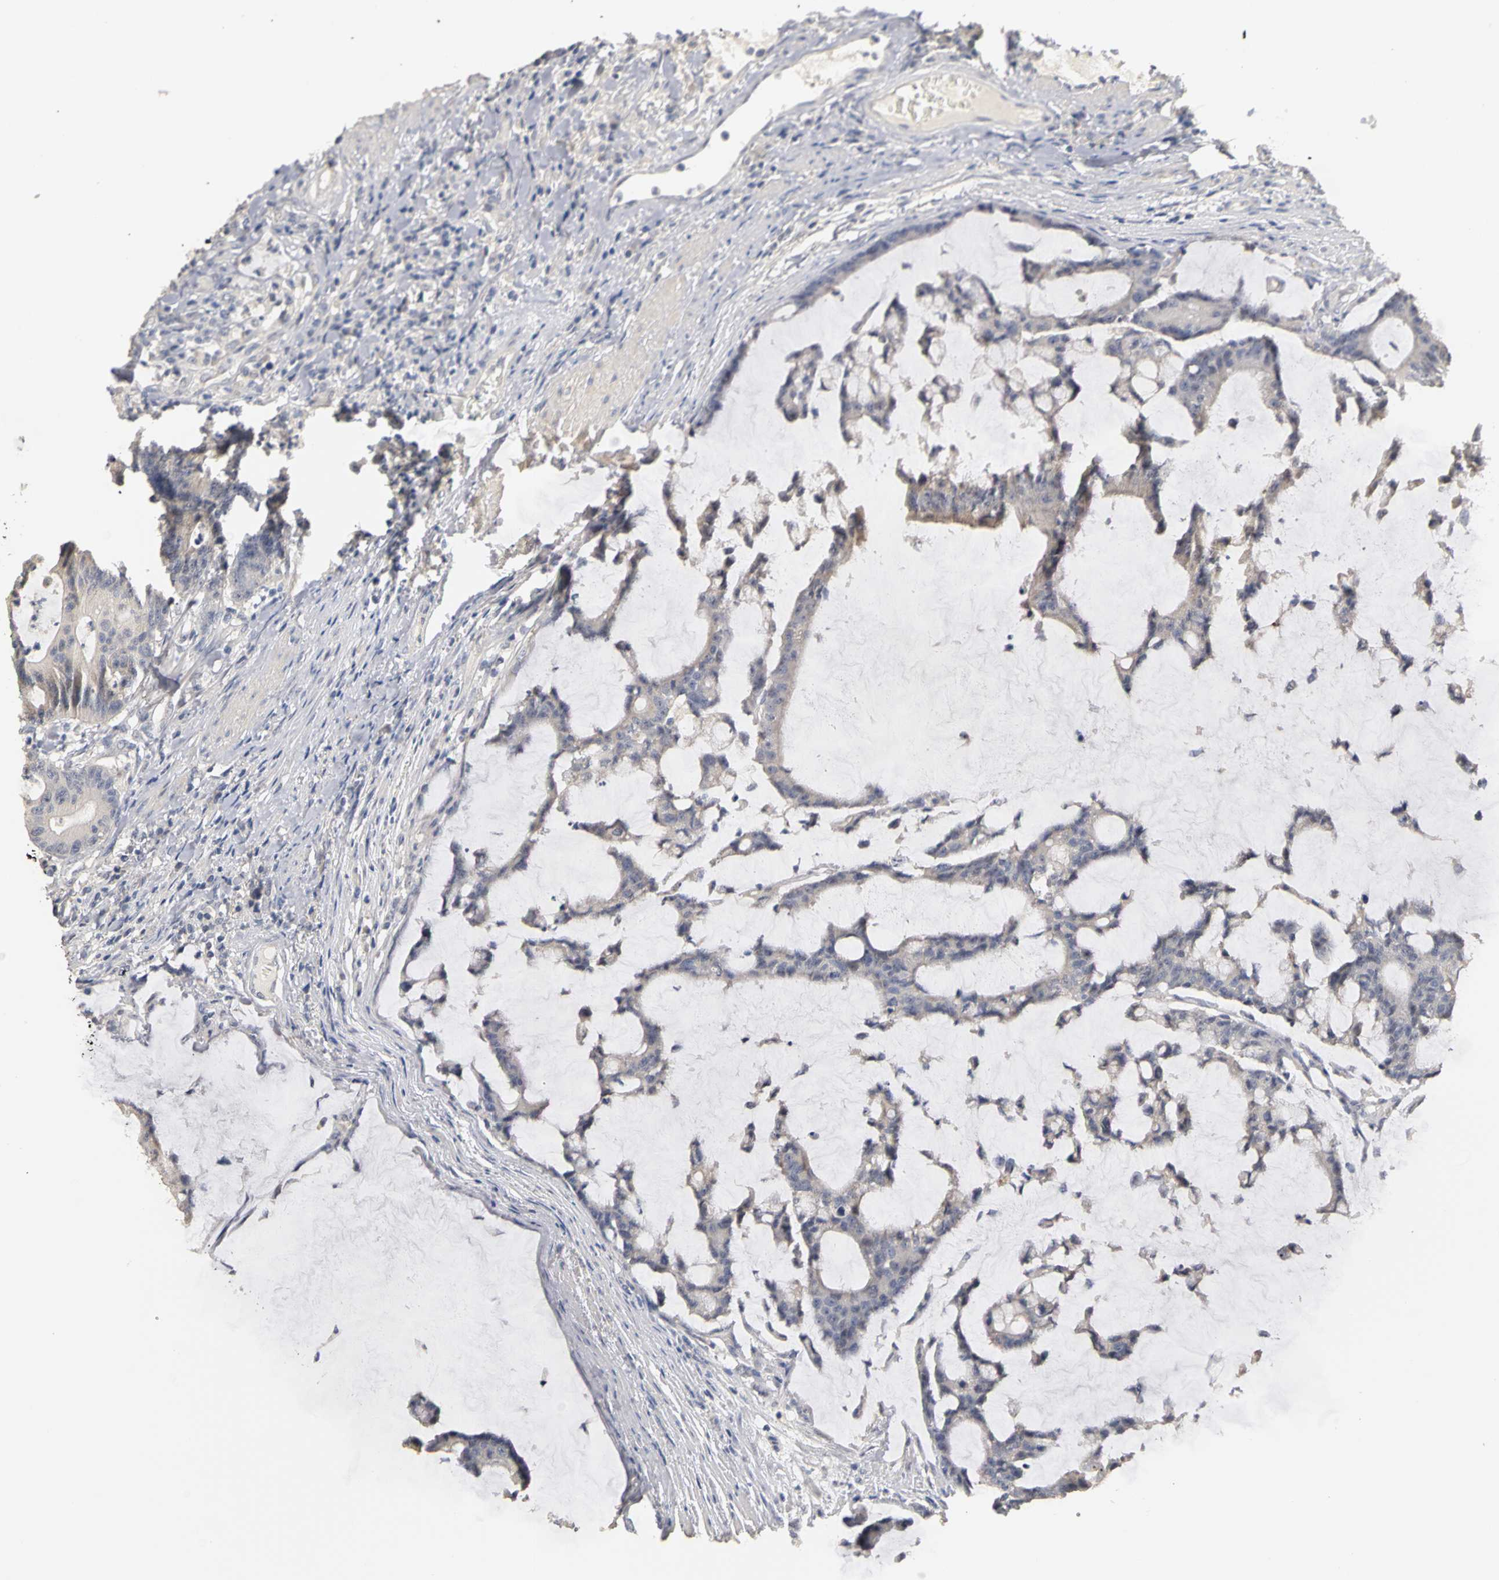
{"staining": {"intensity": "negative", "quantity": "none", "location": "none"}, "tissue": "colorectal cancer", "cell_type": "Tumor cells", "image_type": "cancer", "snomed": [{"axis": "morphology", "description": "Adenocarcinoma, NOS"}, {"axis": "topography", "description": "Colon"}], "caption": "Immunohistochemistry (IHC) photomicrograph of neoplastic tissue: human adenocarcinoma (colorectal) stained with DAB exhibits no significant protein staining in tumor cells.", "gene": "PGR", "patient": {"sex": "female", "age": 84}}